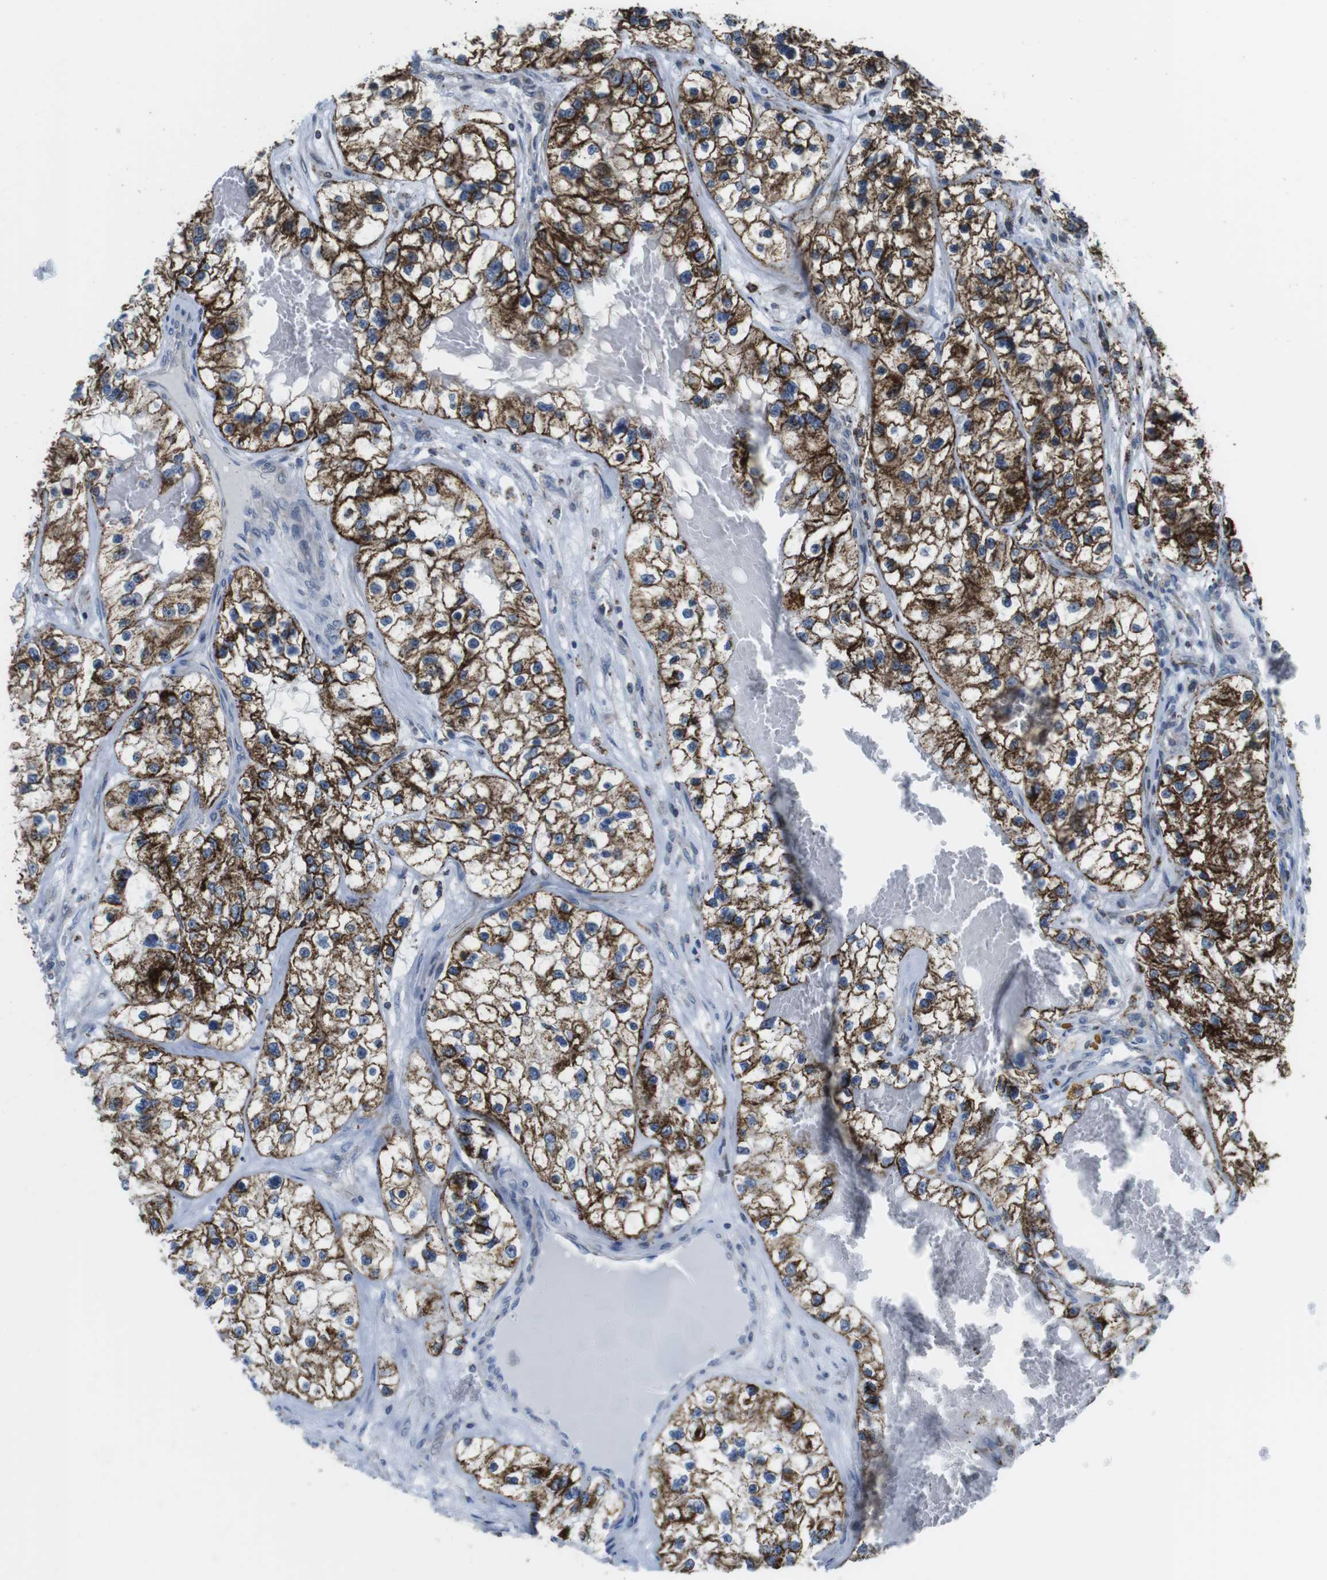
{"staining": {"intensity": "strong", "quantity": "25%-75%", "location": "cytoplasmic/membranous"}, "tissue": "renal cancer", "cell_type": "Tumor cells", "image_type": "cancer", "snomed": [{"axis": "morphology", "description": "Adenocarcinoma, NOS"}, {"axis": "topography", "description": "Kidney"}], "caption": "IHC micrograph of renal cancer stained for a protein (brown), which displays high levels of strong cytoplasmic/membranous positivity in about 25%-75% of tumor cells.", "gene": "KCNE3", "patient": {"sex": "female", "age": 57}}